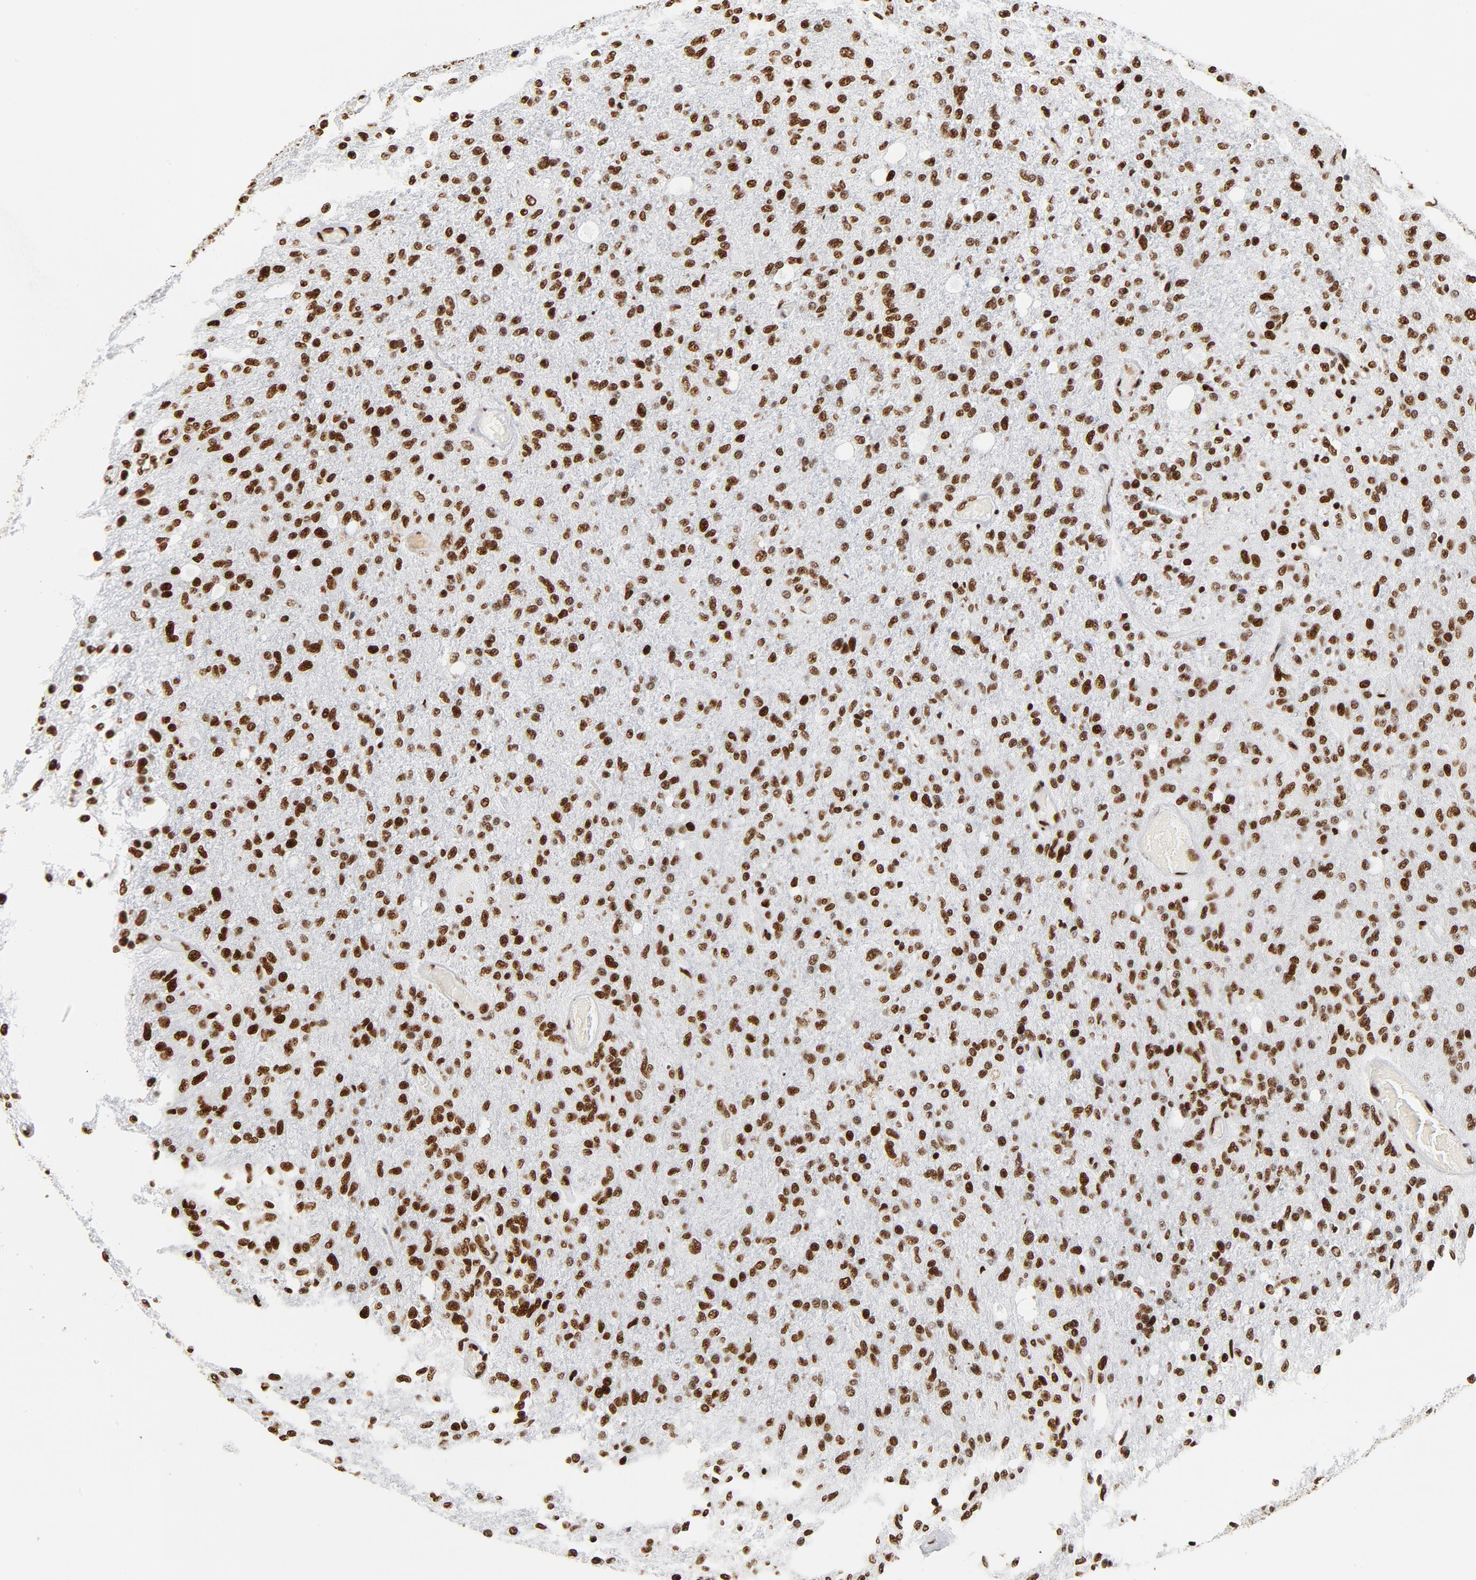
{"staining": {"intensity": "strong", "quantity": ">75%", "location": "nuclear"}, "tissue": "glioma", "cell_type": "Tumor cells", "image_type": "cancer", "snomed": [{"axis": "morphology", "description": "Normal tissue, NOS"}, {"axis": "morphology", "description": "Glioma, malignant, High grade"}, {"axis": "topography", "description": "Cerebral cortex"}], "caption": "Immunohistochemical staining of human high-grade glioma (malignant) reveals high levels of strong nuclear expression in about >75% of tumor cells. Immunohistochemistry (ihc) stains the protein in brown and the nuclei are stained blue.", "gene": "XRCC6", "patient": {"sex": "male", "age": 77}}